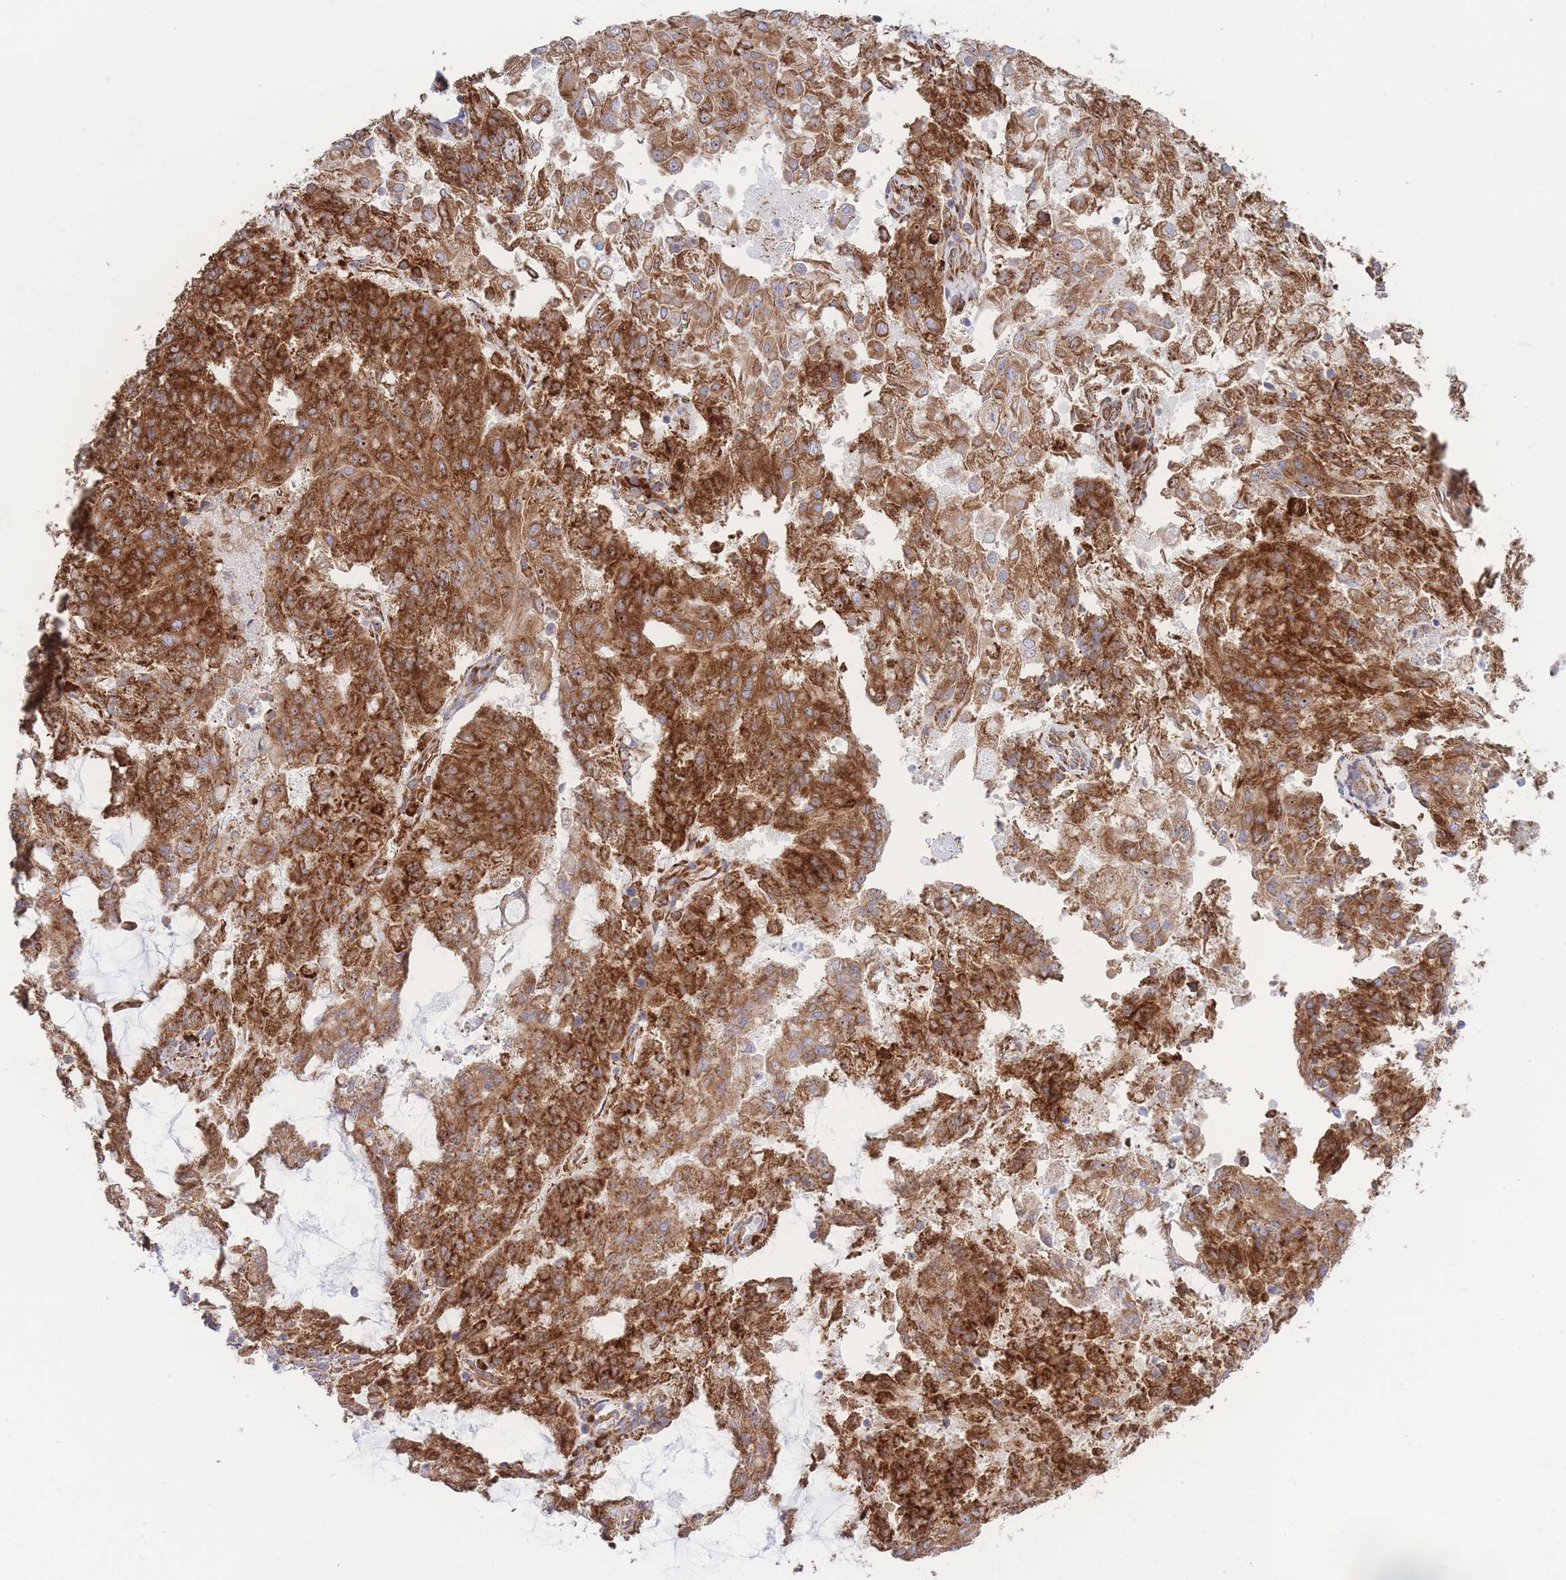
{"staining": {"intensity": "strong", "quantity": ">75%", "location": "cytoplasmic/membranous"}, "tissue": "endometrial cancer", "cell_type": "Tumor cells", "image_type": "cancer", "snomed": [{"axis": "morphology", "description": "Adenocarcinoma, NOS"}, {"axis": "topography", "description": "Endometrium"}], "caption": "Immunohistochemical staining of adenocarcinoma (endometrial) displays high levels of strong cytoplasmic/membranous expression in approximately >75% of tumor cells.", "gene": "RPL8", "patient": {"sex": "female", "age": 82}}